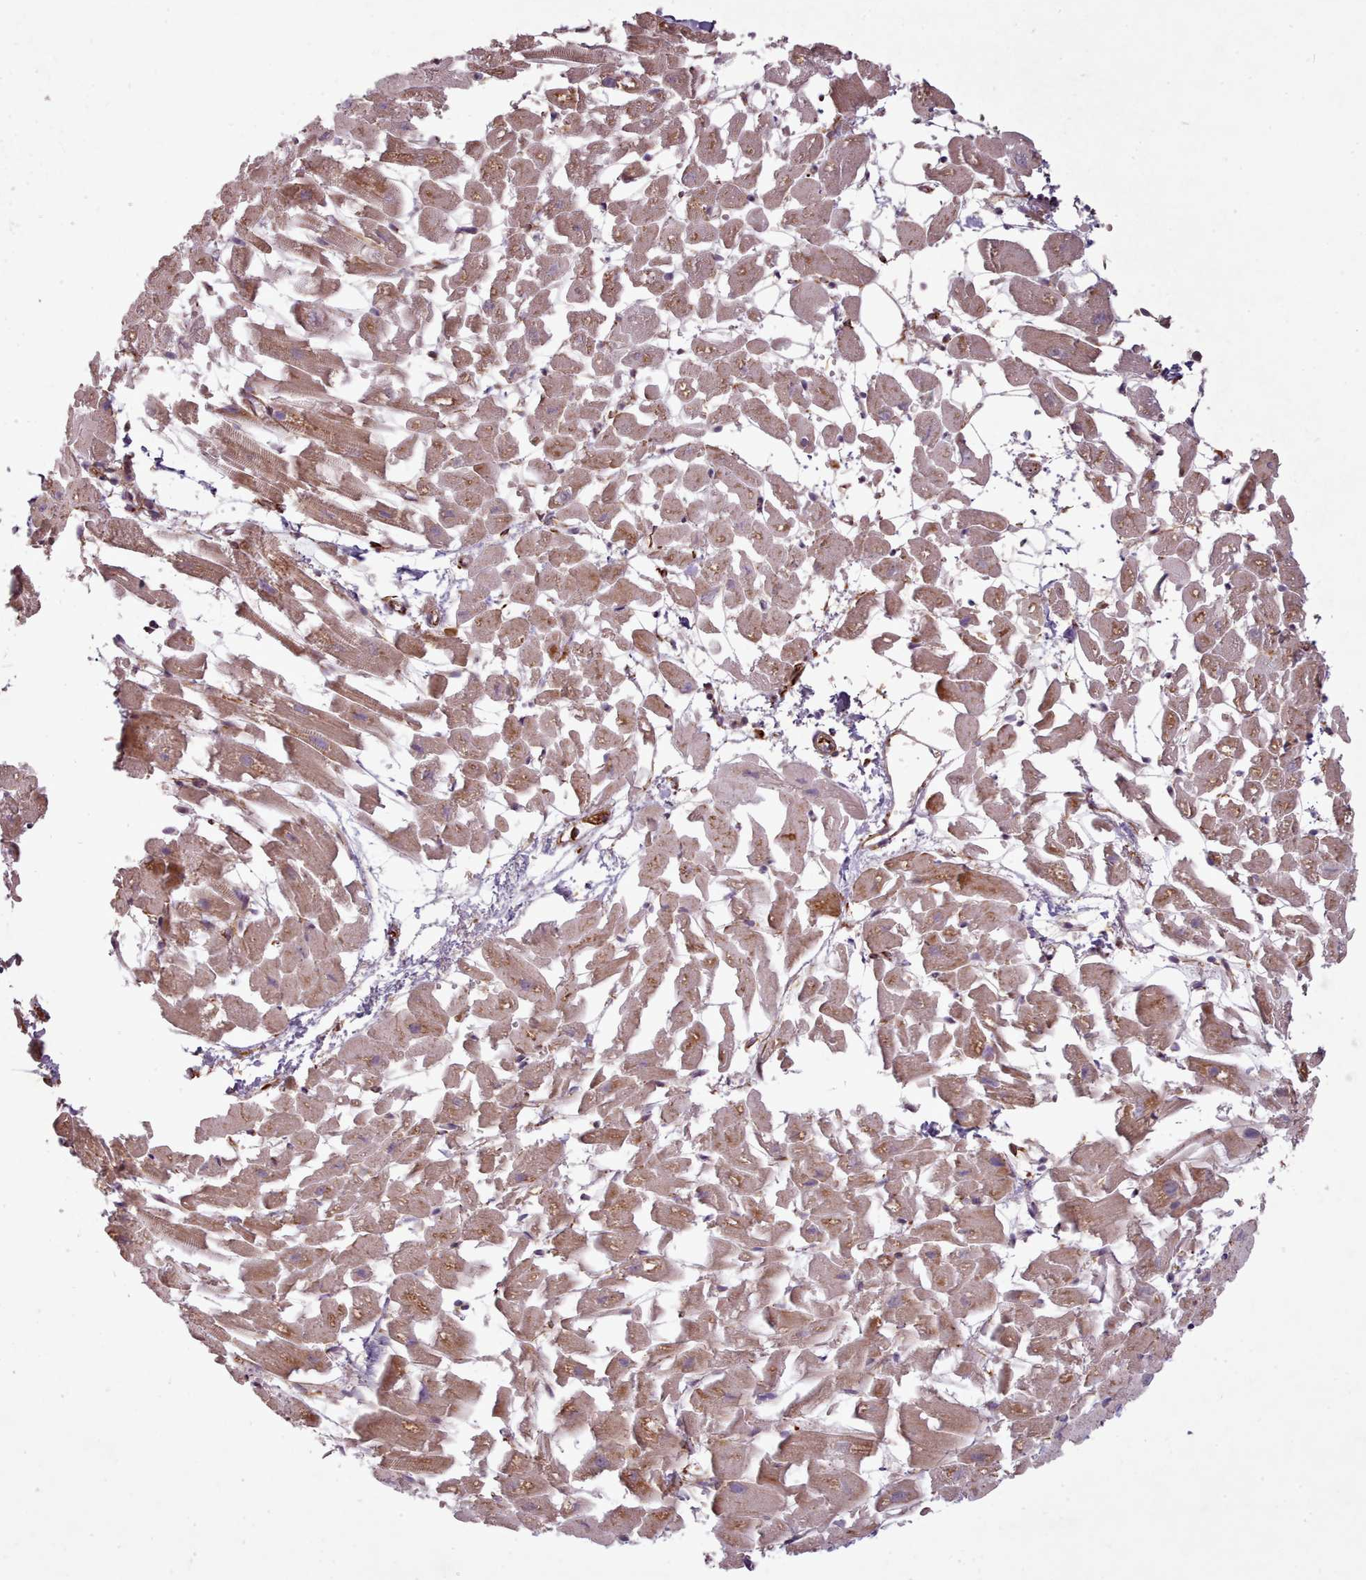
{"staining": {"intensity": "moderate", "quantity": ">75%", "location": "cytoplasmic/membranous"}, "tissue": "heart muscle", "cell_type": "Cardiomyocytes", "image_type": "normal", "snomed": [{"axis": "morphology", "description": "Normal tissue, NOS"}, {"axis": "topography", "description": "Heart"}], "caption": "IHC of benign human heart muscle reveals medium levels of moderate cytoplasmic/membranous staining in approximately >75% of cardiomyocytes. The protein of interest is stained brown, and the nuclei are stained in blue (DAB IHC with brightfield microscopy, high magnification).", "gene": "GBGT1", "patient": {"sex": "female", "age": 64}}